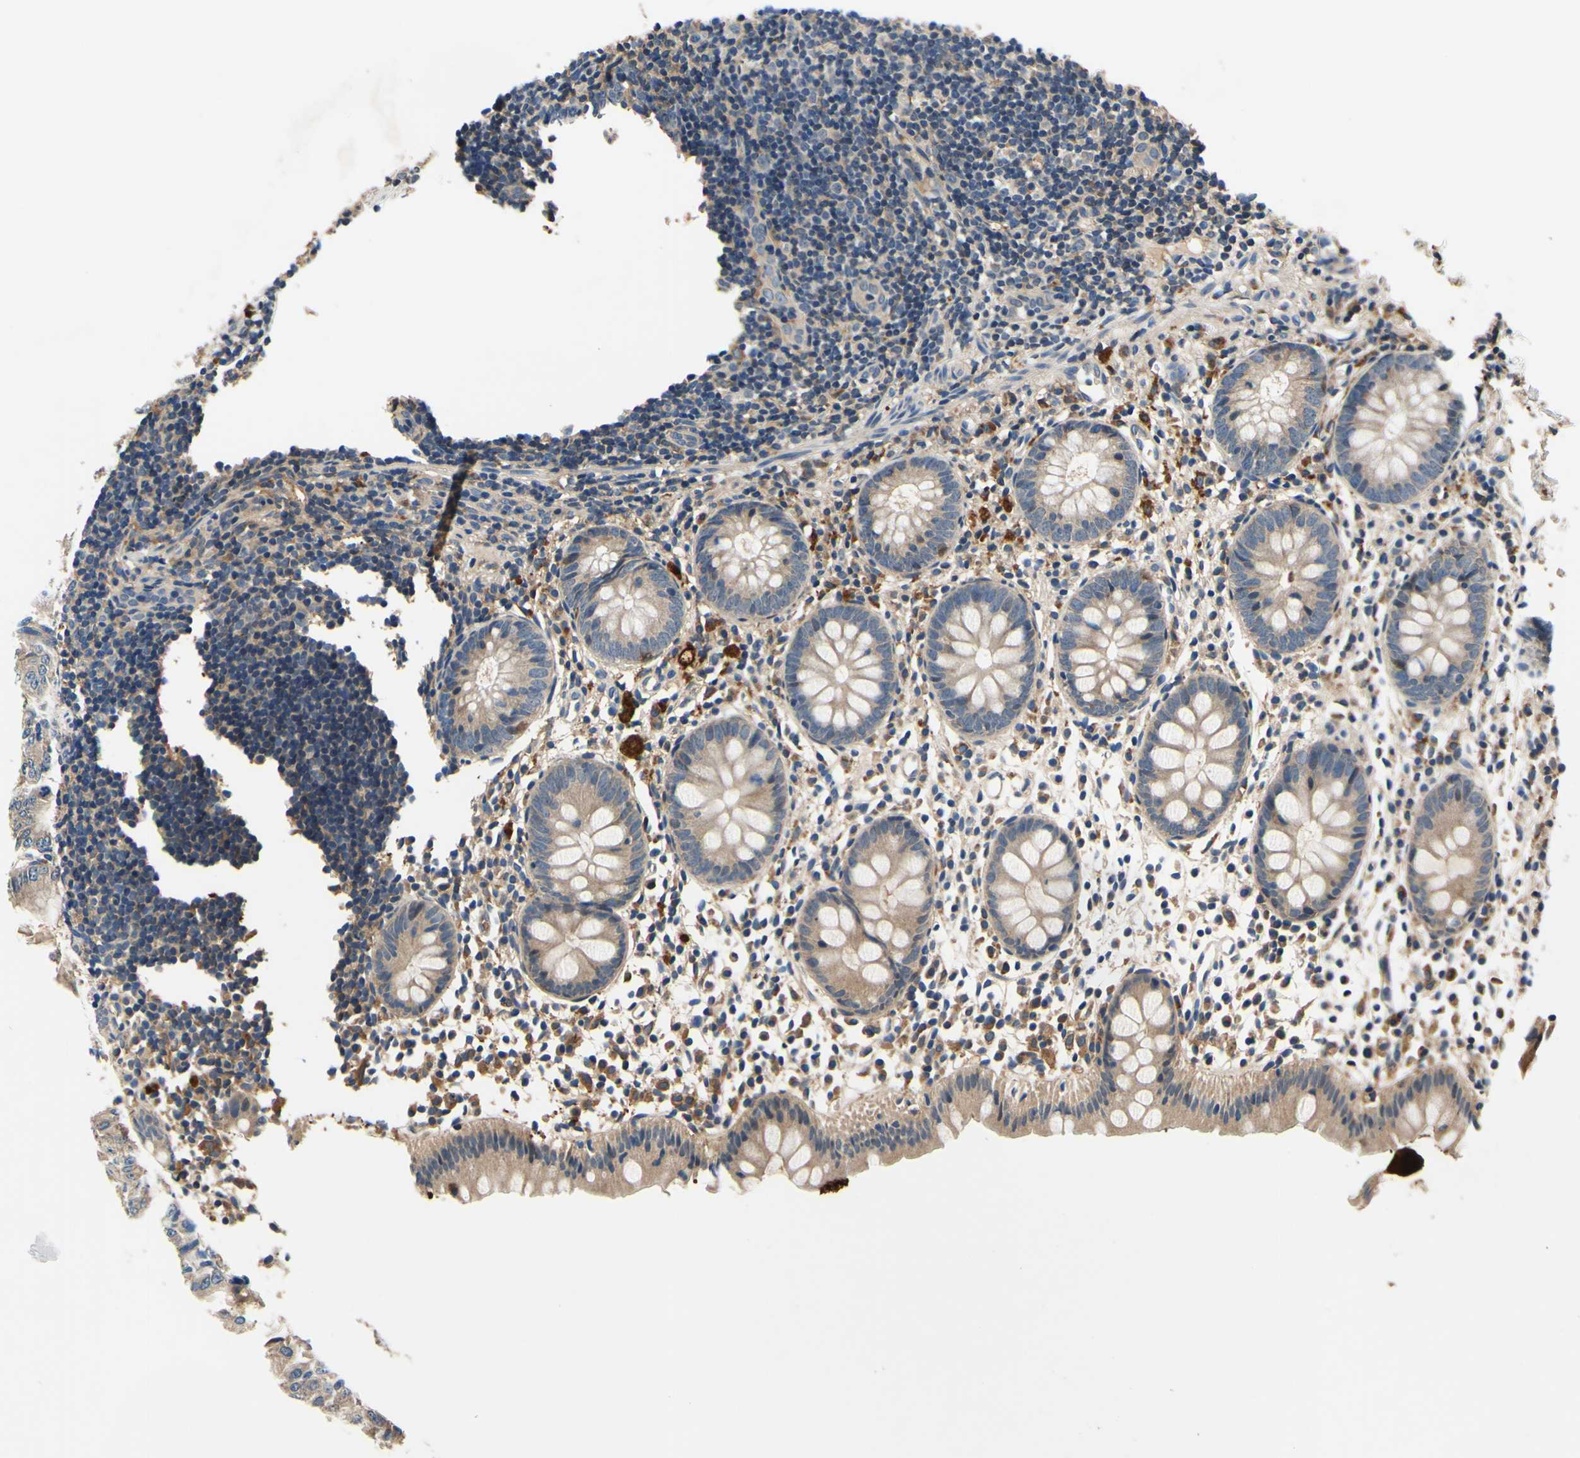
{"staining": {"intensity": "weak", "quantity": ">75%", "location": "cytoplasmic/membranous"}, "tissue": "appendix", "cell_type": "Glandular cells", "image_type": "normal", "snomed": [{"axis": "morphology", "description": "Normal tissue, NOS"}, {"axis": "topography", "description": "Appendix"}], "caption": "Immunohistochemical staining of normal appendix shows weak cytoplasmic/membranous protein expression in approximately >75% of glandular cells. The protein is shown in brown color, while the nuclei are stained blue.", "gene": "PLA2G4A", "patient": {"sex": "female", "age": 20}}